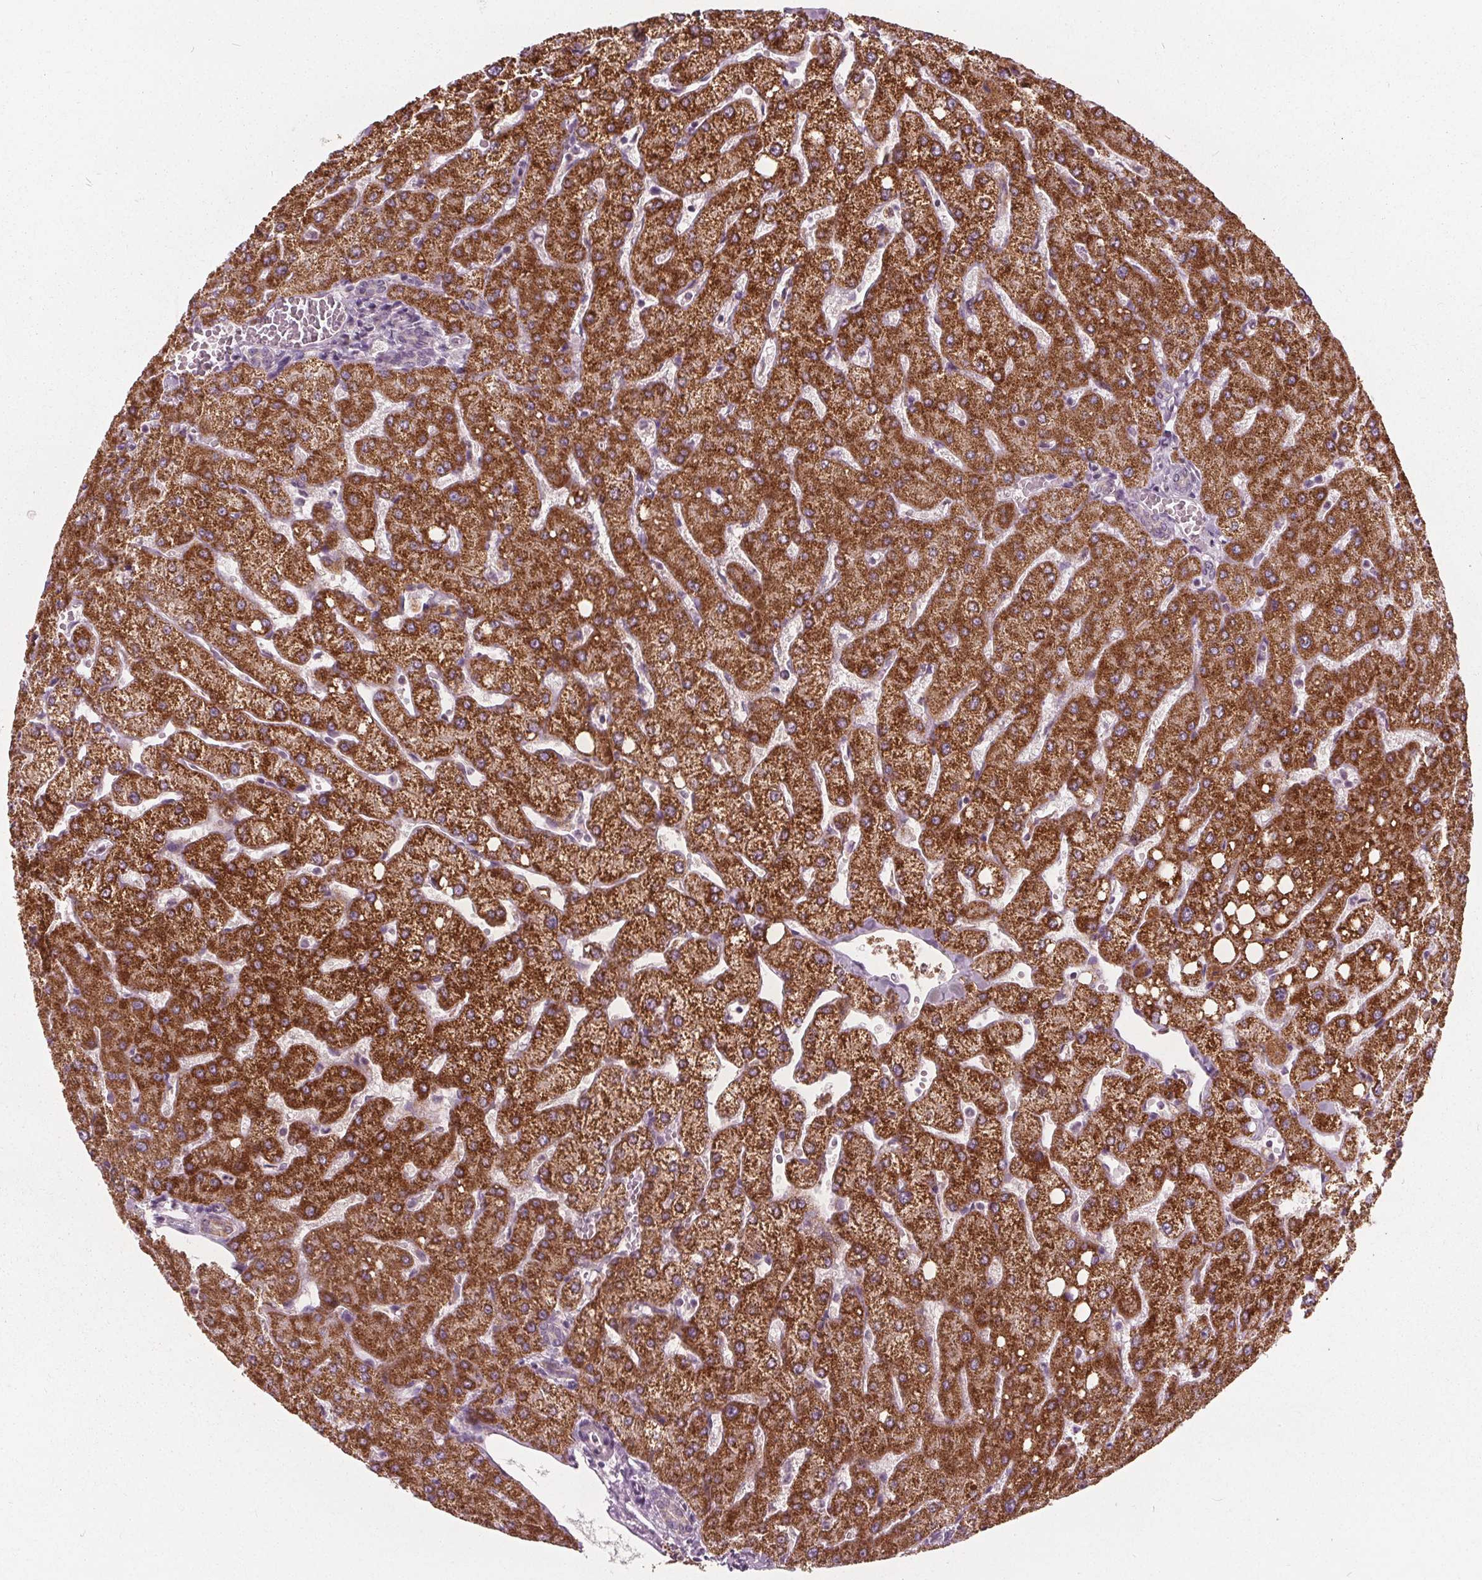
{"staining": {"intensity": "negative", "quantity": "none", "location": "none"}, "tissue": "liver", "cell_type": "Cholangiocytes", "image_type": "normal", "snomed": [{"axis": "morphology", "description": "Normal tissue, NOS"}, {"axis": "topography", "description": "Liver"}], "caption": "Immunohistochemistry micrograph of benign liver: liver stained with DAB exhibits no significant protein staining in cholangiocytes.", "gene": "ECI2", "patient": {"sex": "female", "age": 54}}